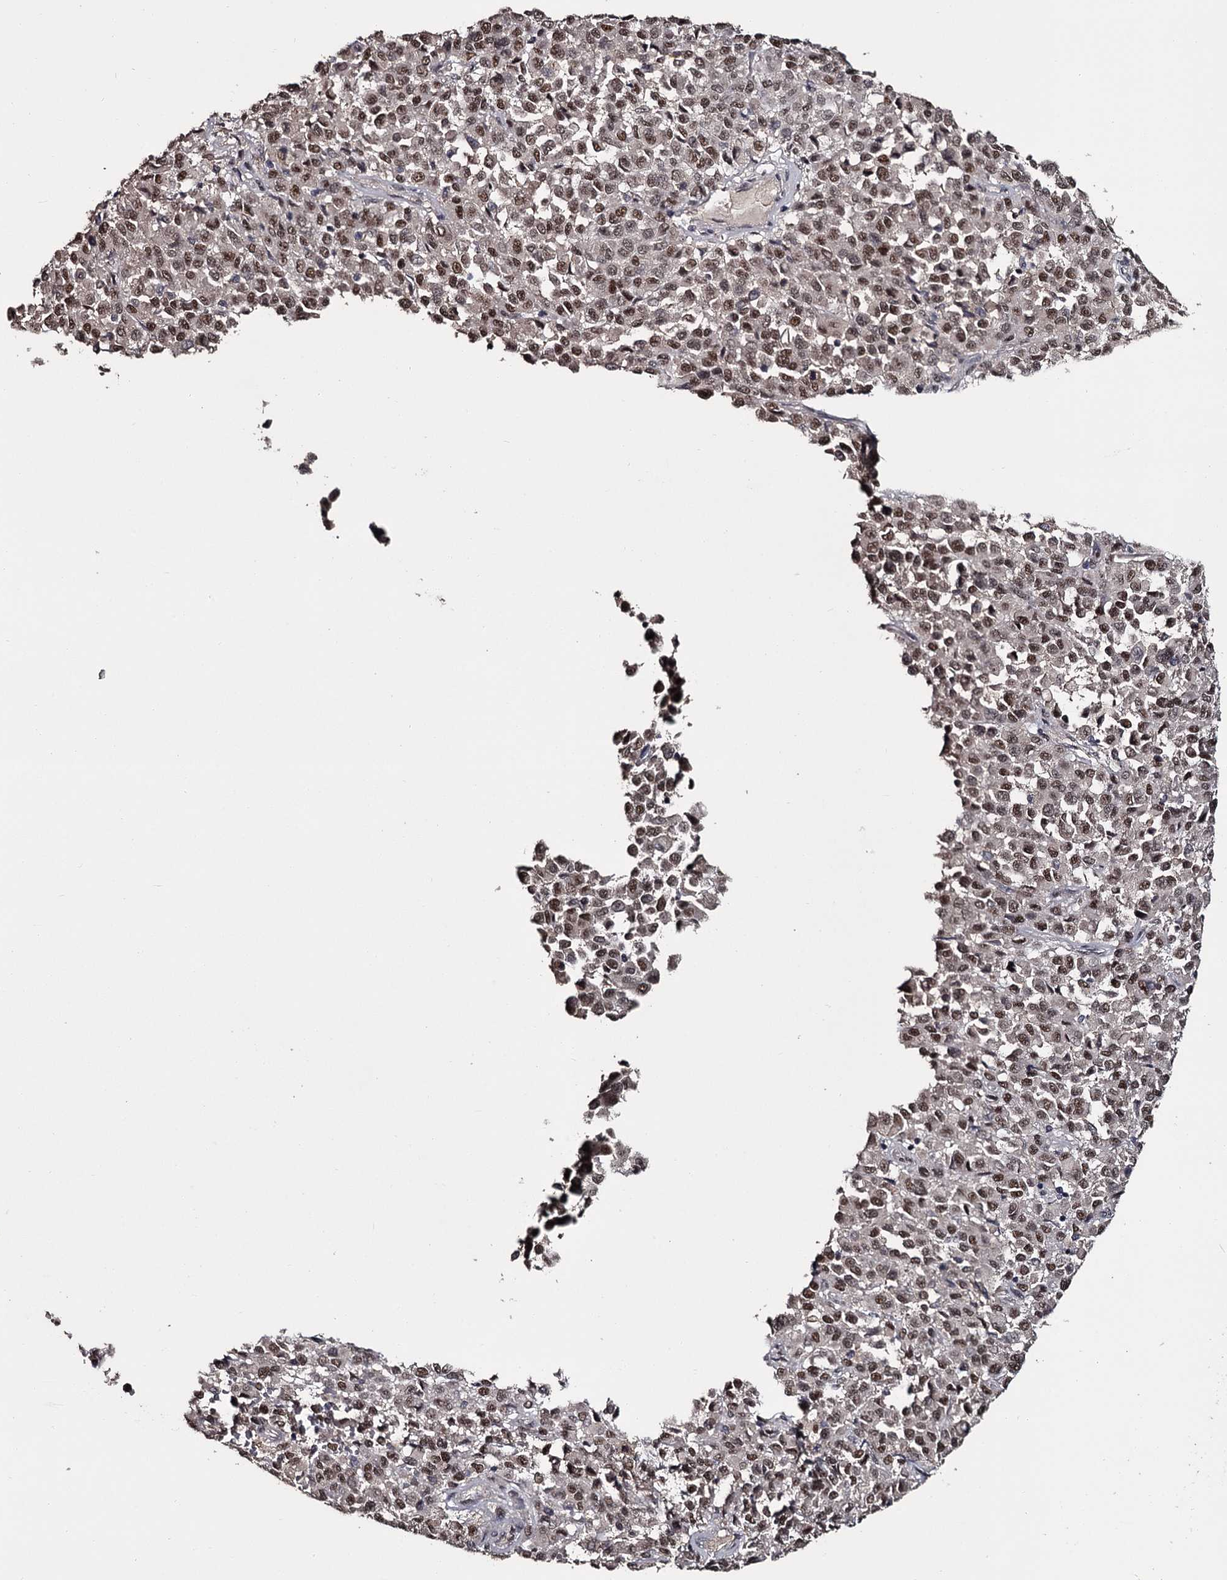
{"staining": {"intensity": "moderate", "quantity": ">75%", "location": "nuclear"}, "tissue": "melanoma", "cell_type": "Tumor cells", "image_type": "cancer", "snomed": [{"axis": "morphology", "description": "Malignant melanoma, Metastatic site"}, {"axis": "topography", "description": "Pancreas"}], "caption": "Immunohistochemical staining of human malignant melanoma (metastatic site) reveals medium levels of moderate nuclear expression in about >75% of tumor cells. Nuclei are stained in blue.", "gene": "PRPF40B", "patient": {"sex": "female", "age": 30}}